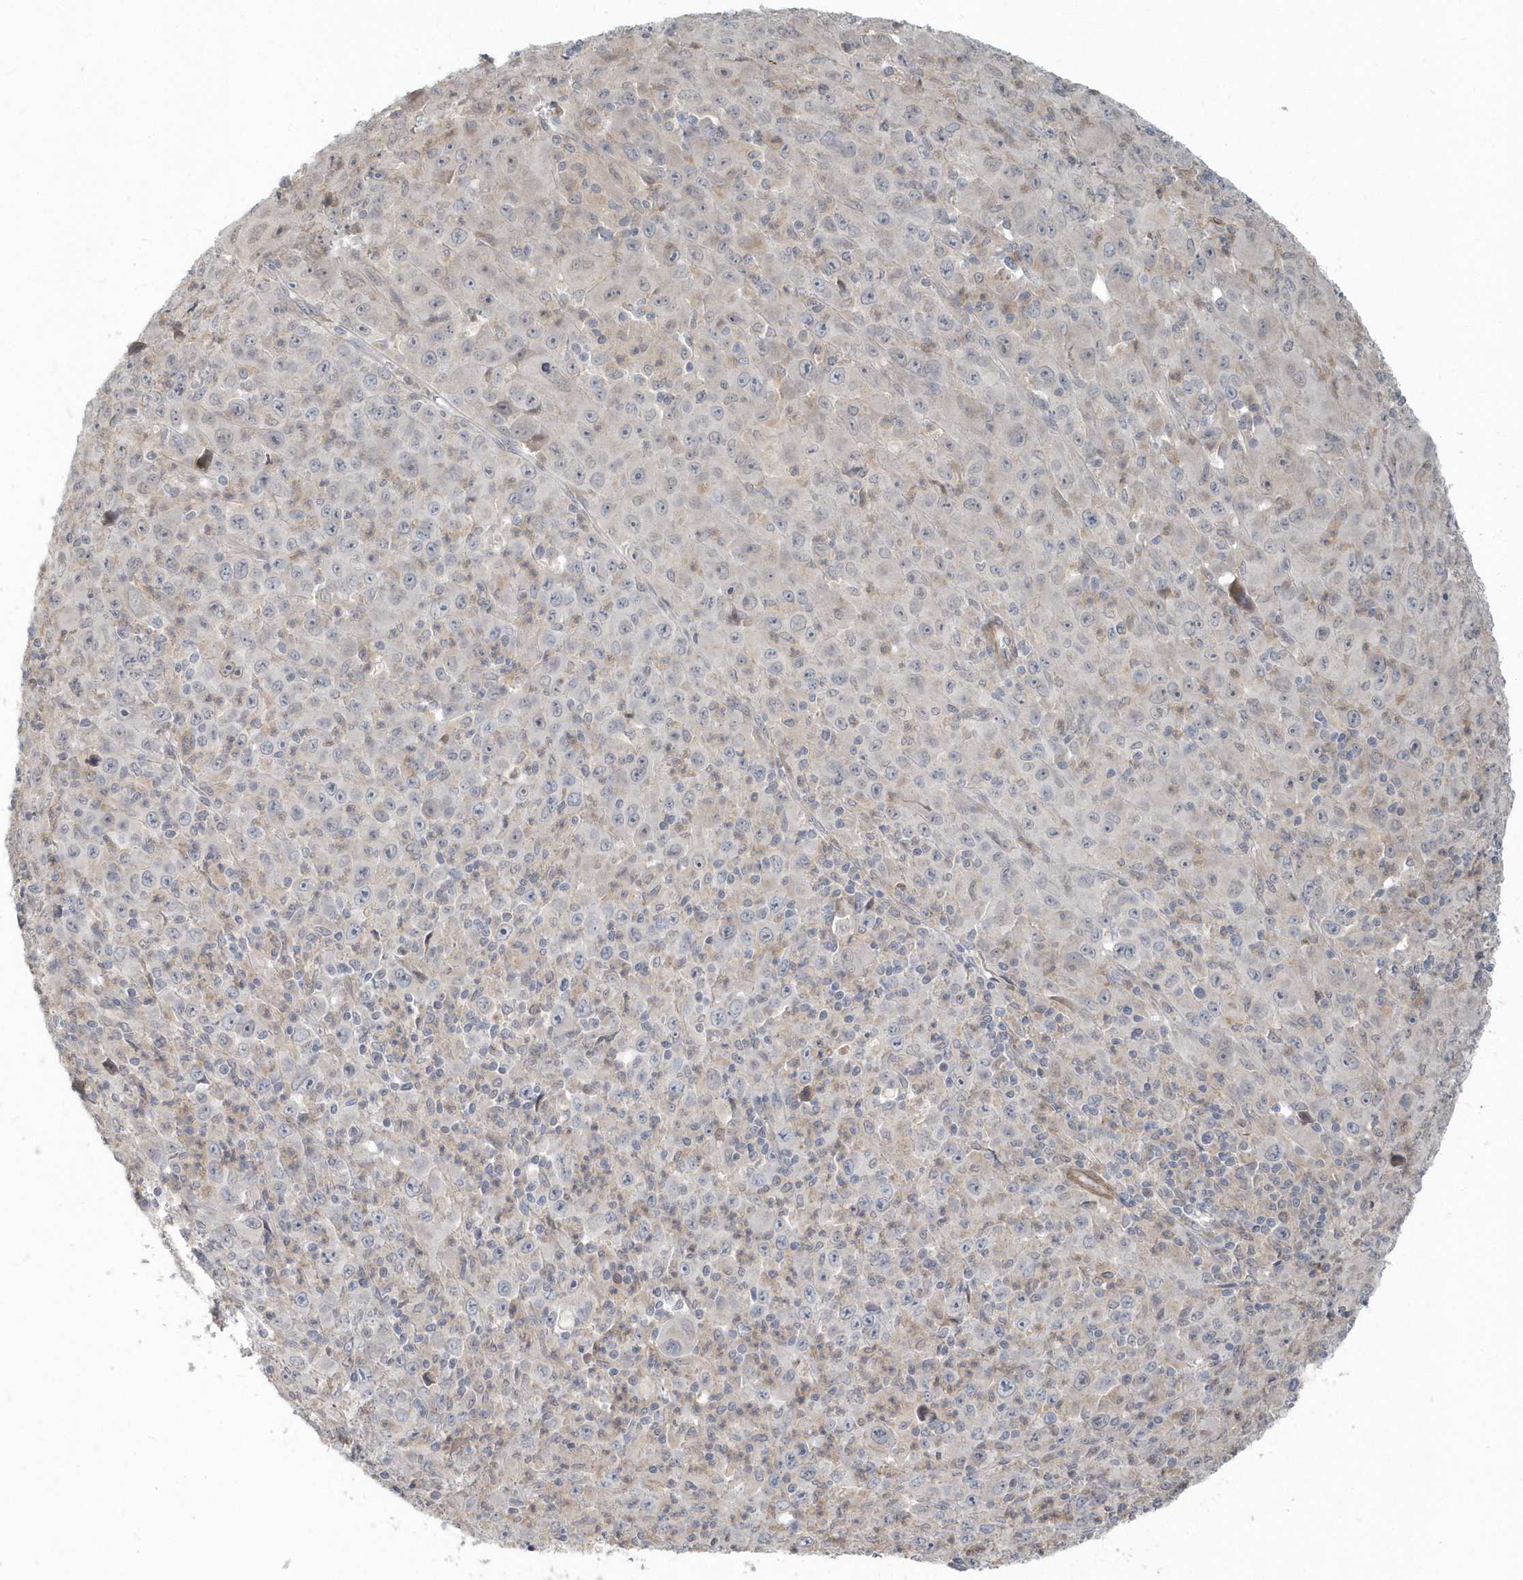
{"staining": {"intensity": "negative", "quantity": "none", "location": "none"}, "tissue": "melanoma", "cell_type": "Tumor cells", "image_type": "cancer", "snomed": [{"axis": "morphology", "description": "Malignant melanoma, Metastatic site"}, {"axis": "topography", "description": "Skin"}], "caption": "A high-resolution photomicrograph shows immunohistochemistry (IHC) staining of melanoma, which shows no significant staining in tumor cells.", "gene": "NAPB", "patient": {"sex": "female", "age": 56}}